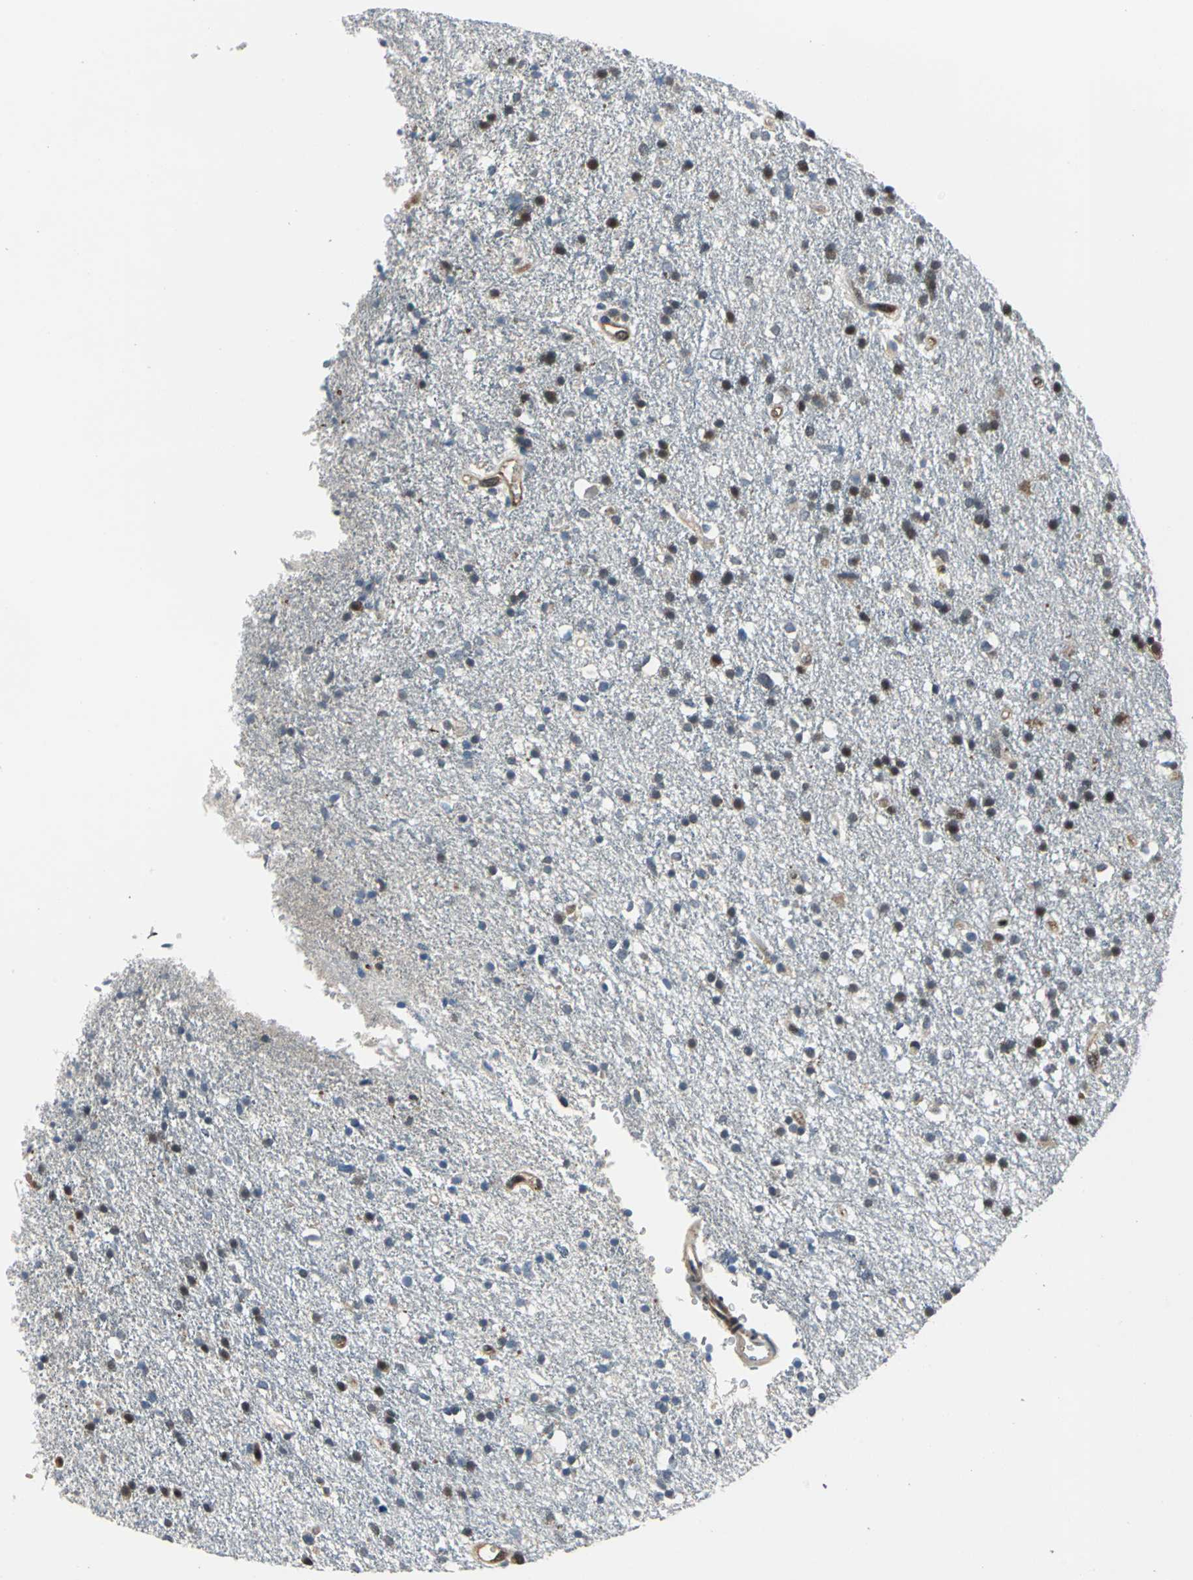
{"staining": {"intensity": "moderate", "quantity": "25%-75%", "location": "cytoplasmic/membranous,nuclear"}, "tissue": "glioma", "cell_type": "Tumor cells", "image_type": "cancer", "snomed": [{"axis": "morphology", "description": "Glioma, malignant, High grade"}, {"axis": "topography", "description": "Brain"}], "caption": "Protein expression analysis of glioma shows moderate cytoplasmic/membranous and nuclear staining in approximately 25%-75% of tumor cells.", "gene": "POLR3K", "patient": {"sex": "male", "age": 33}}